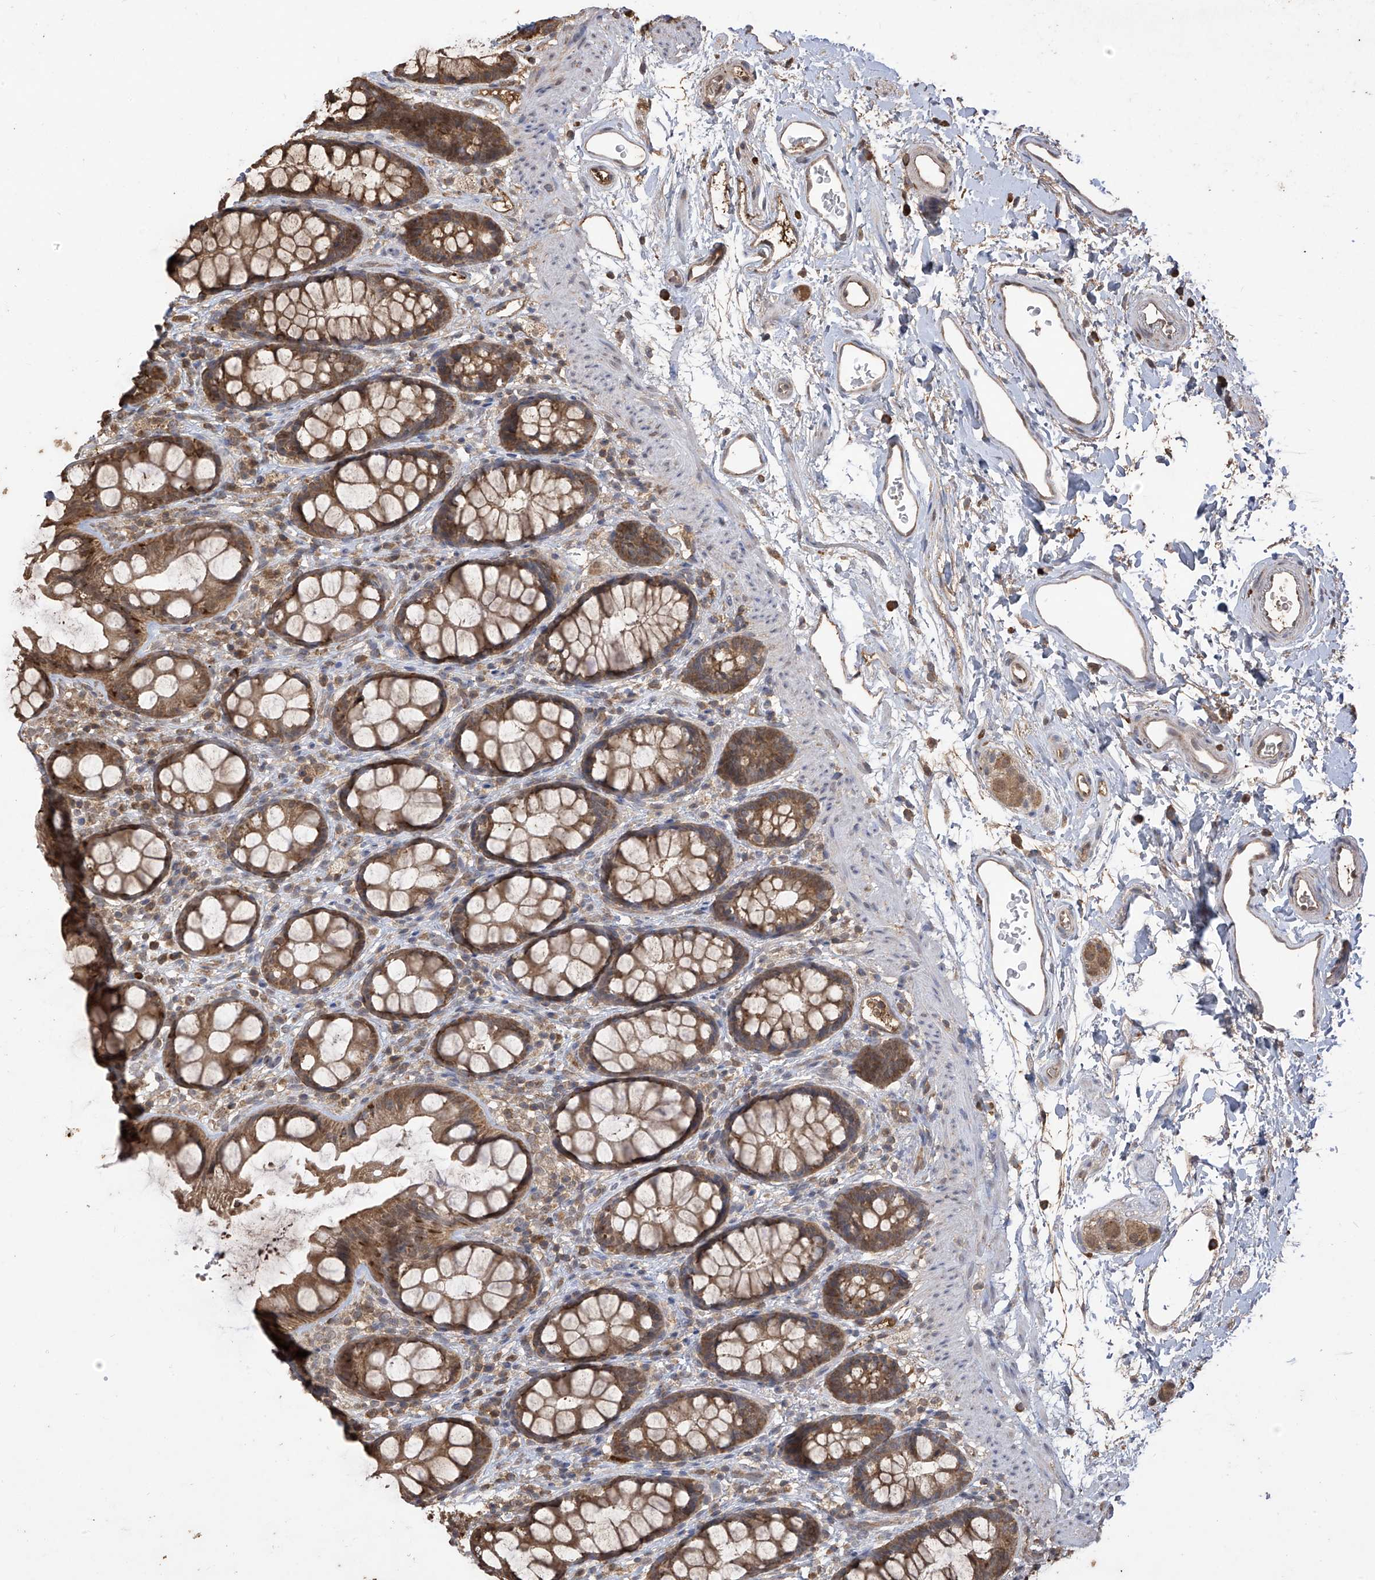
{"staining": {"intensity": "moderate", "quantity": ">75%", "location": "cytoplasmic/membranous"}, "tissue": "rectum", "cell_type": "Glandular cells", "image_type": "normal", "snomed": [{"axis": "morphology", "description": "Normal tissue, NOS"}, {"axis": "topography", "description": "Rectum"}], "caption": "IHC of normal rectum exhibits medium levels of moderate cytoplasmic/membranous staining in approximately >75% of glandular cells.", "gene": "PNPT1", "patient": {"sex": "female", "age": 65}}